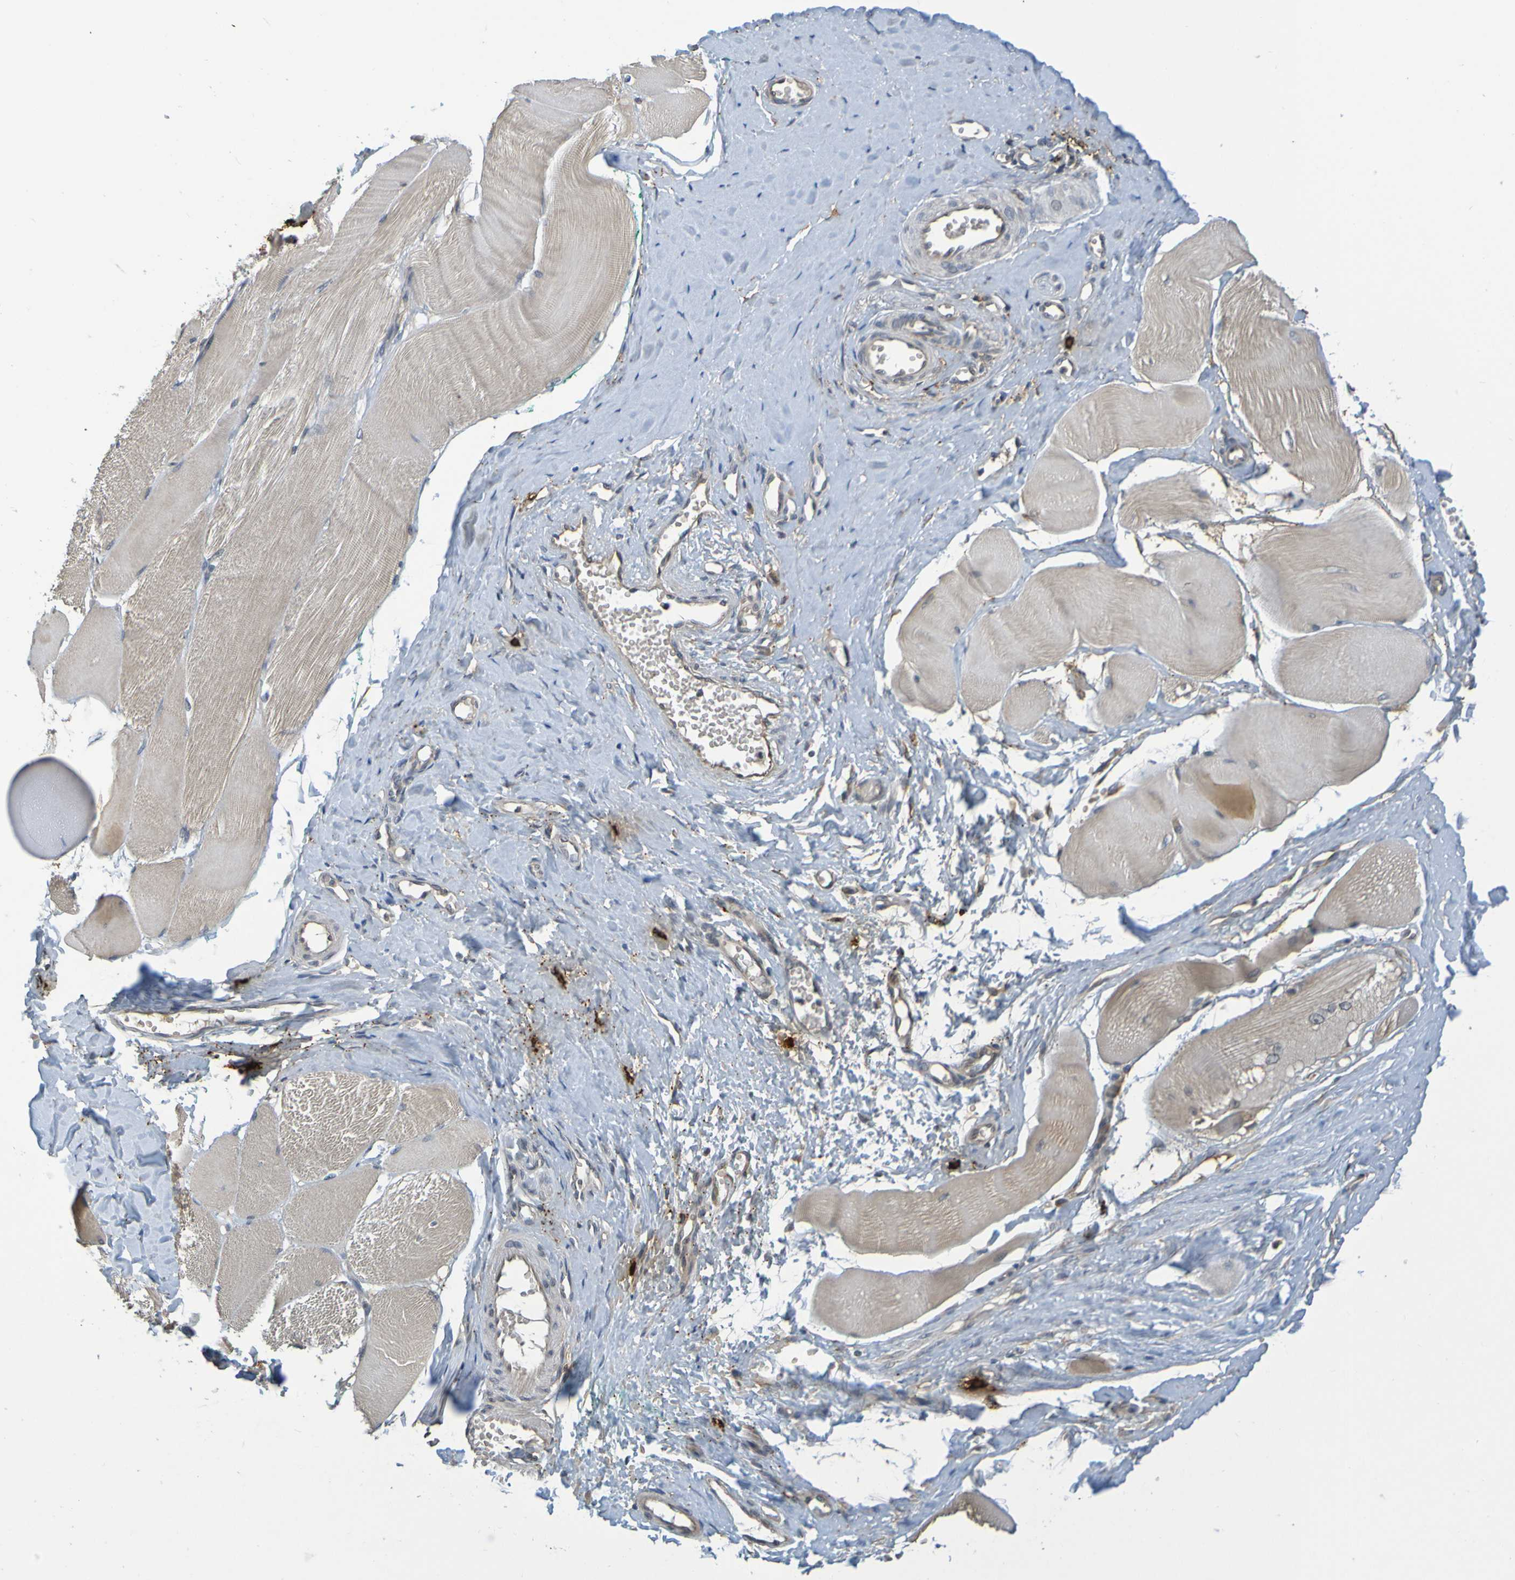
{"staining": {"intensity": "weak", "quantity": ">75%", "location": "cytoplasmic/membranous"}, "tissue": "skeletal muscle", "cell_type": "Myocytes", "image_type": "normal", "snomed": [{"axis": "morphology", "description": "Normal tissue, NOS"}, {"axis": "morphology", "description": "Squamous cell carcinoma, NOS"}, {"axis": "topography", "description": "Skeletal muscle"}], "caption": "Myocytes display weak cytoplasmic/membranous positivity in approximately >75% of cells in normal skeletal muscle.", "gene": "C3AR1", "patient": {"sex": "male", "age": 51}}